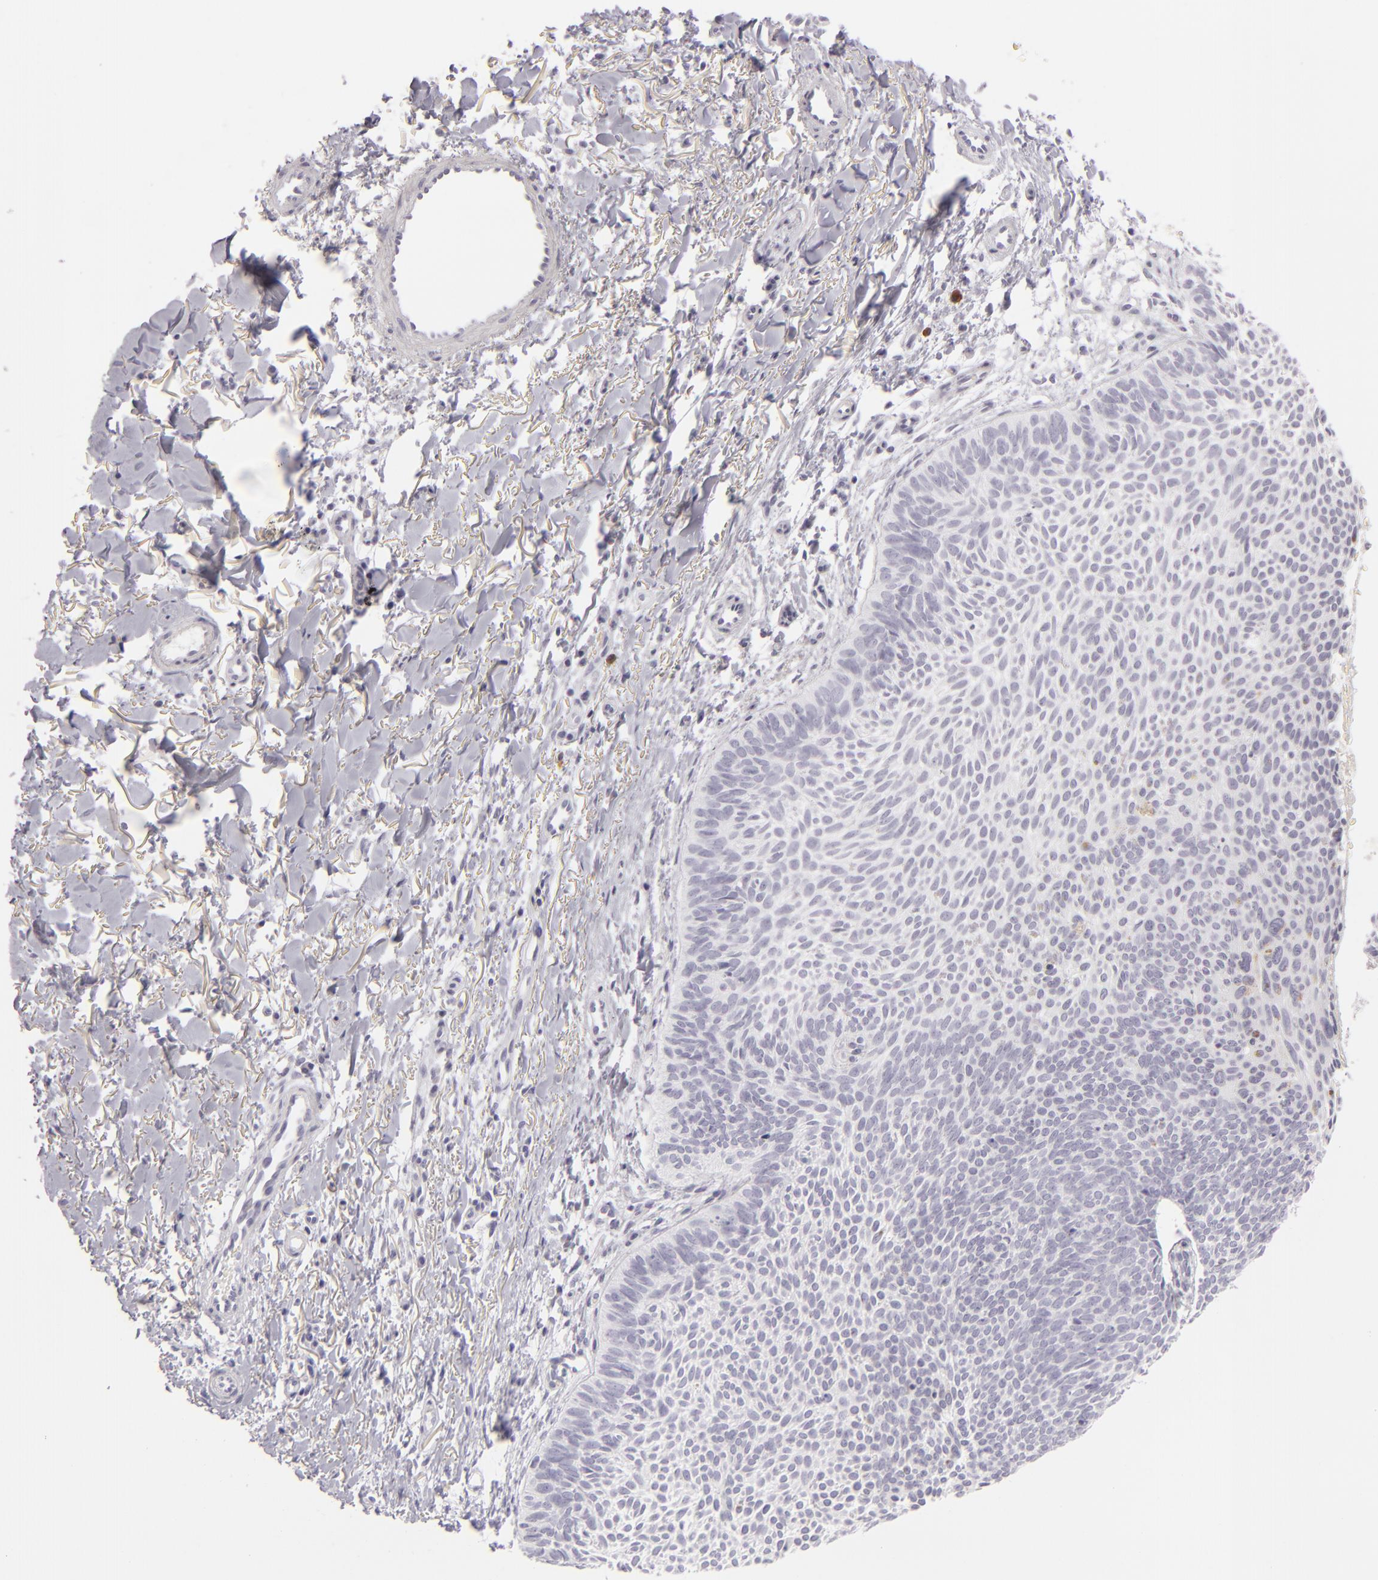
{"staining": {"intensity": "negative", "quantity": "none", "location": "none"}, "tissue": "skin cancer", "cell_type": "Tumor cells", "image_type": "cancer", "snomed": [{"axis": "morphology", "description": "Basal cell carcinoma"}, {"axis": "topography", "description": "Skin"}], "caption": "High magnification brightfield microscopy of basal cell carcinoma (skin) stained with DAB (brown) and counterstained with hematoxylin (blue): tumor cells show no significant staining.", "gene": "CDX2", "patient": {"sex": "male", "age": 84}}